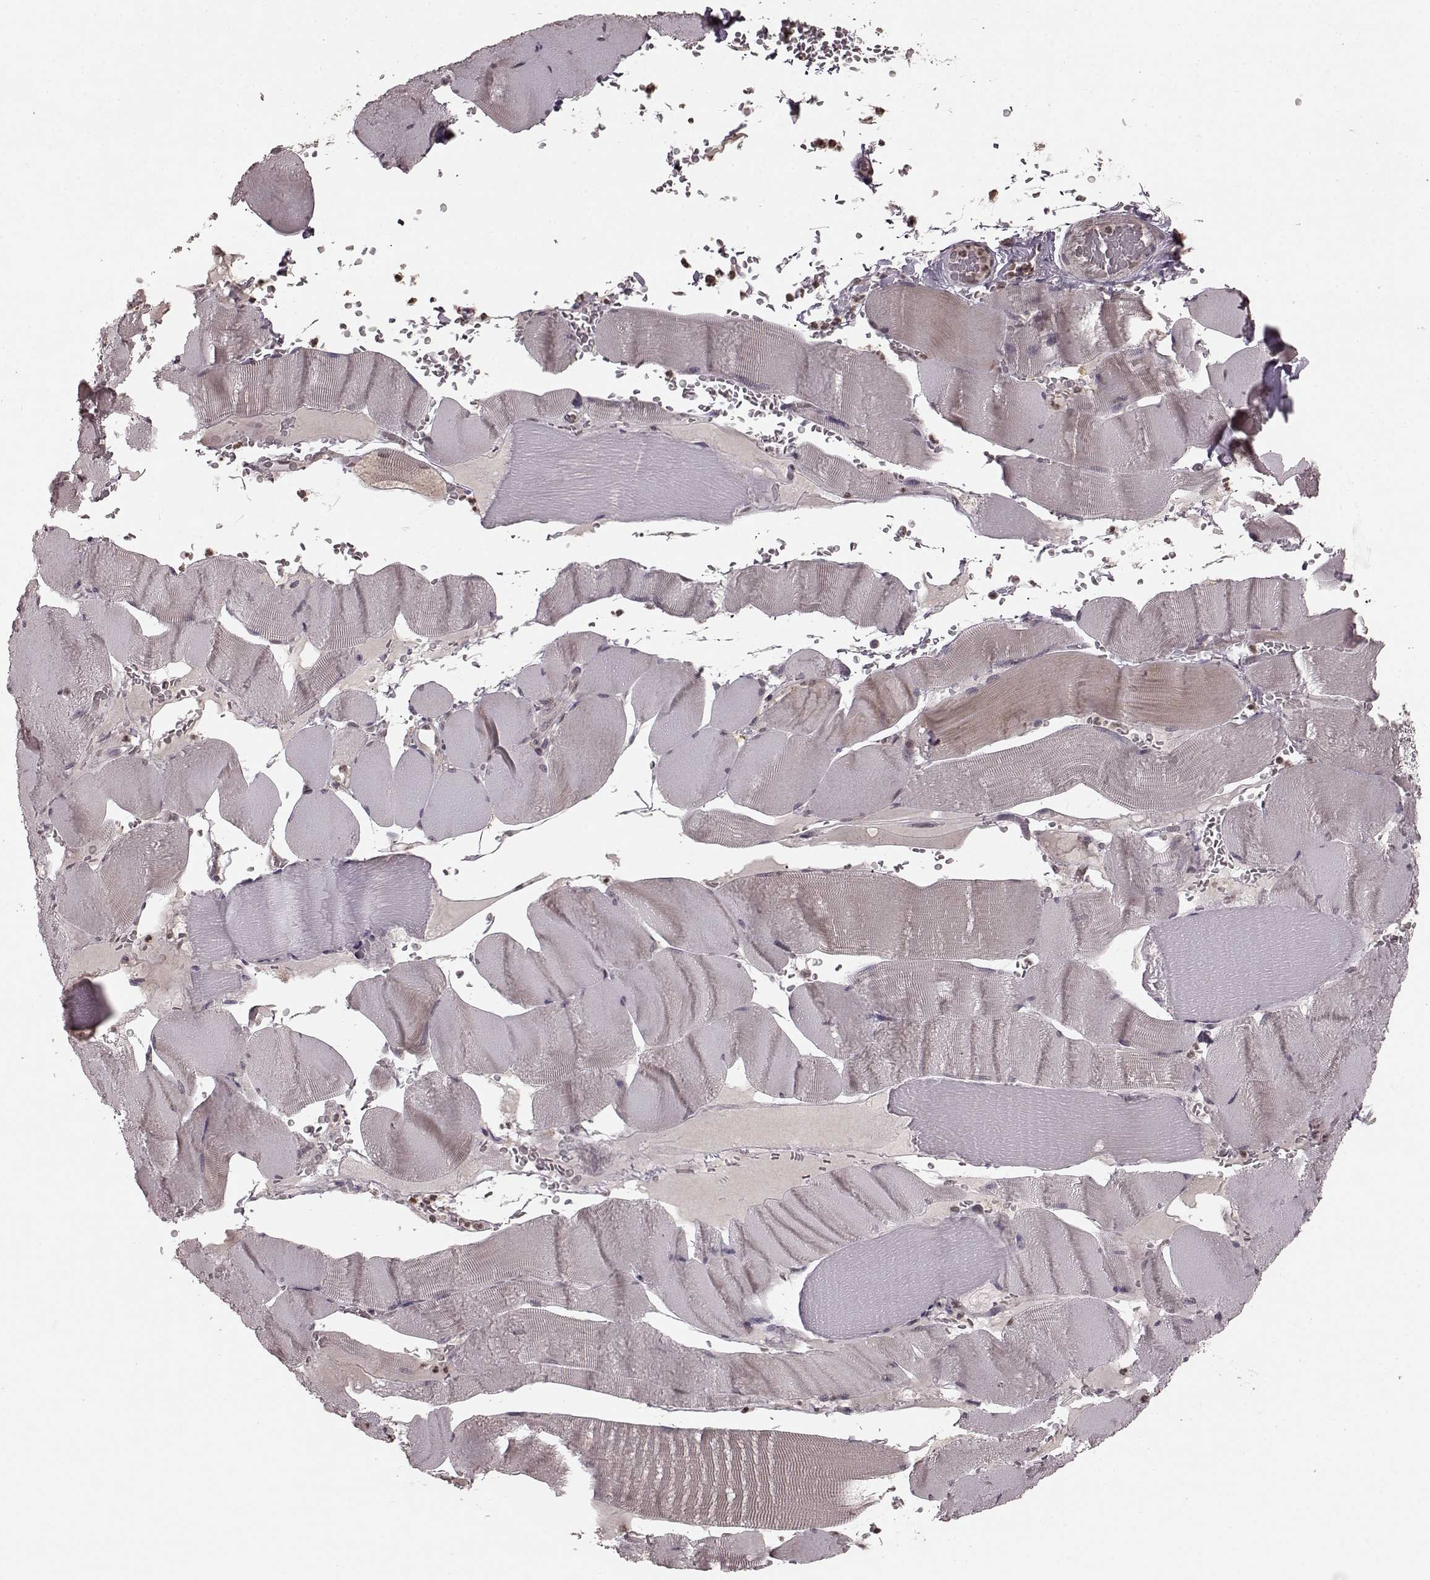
{"staining": {"intensity": "negative", "quantity": "none", "location": "none"}, "tissue": "skeletal muscle", "cell_type": "Myocytes", "image_type": "normal", "snomed": [{"axis": "morphology", "description": "Normal tissue, NOS"}, {"axis": "topography", "description": "Skeletal muscle"}], "caption": "A high-resolution micrograph shows immunohistochemistry (IHC) staining of benign skeletal muscle, which exhibits no significant positivity in myocytes.", "gene": "GSS", "patient": {"sex": "male", "age": 56}}